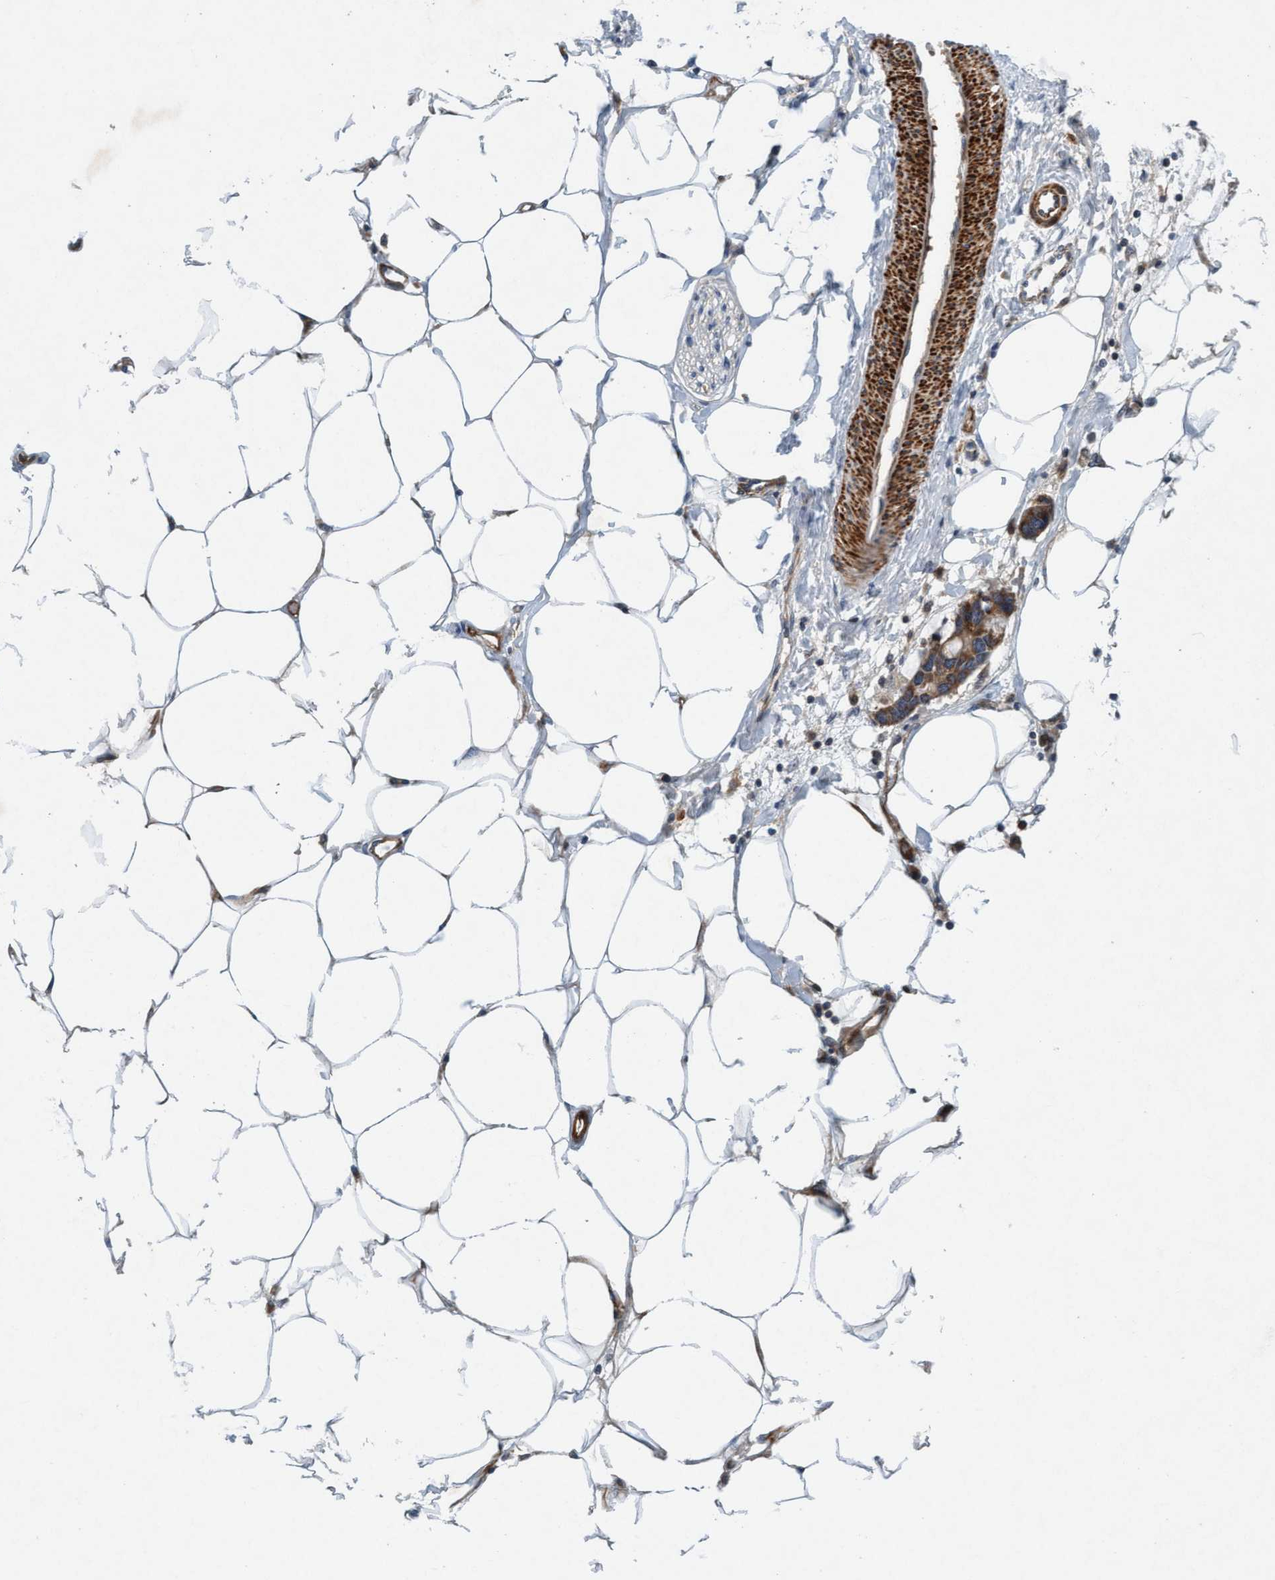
{"staining": {"intensity": "negative", "quantity": "<25%", "location": "none"}, "tissue": "adipose tissue", "cell_type": "Adipocytes", "image_type": "normal", "snomed": [{"axis": "morphology", "description": "Normal tissue, NOS"}, {"axis": "morphology", "description": "Adenocarcinoma, NOS"}, {"axis": "topography", "description": "Colon"}, {"axis": "topography", "description": "Peripheral nerve tissue"}], "caption": "An immunohistochemistry (IHC) image of normal adipose tissue is shown. There is no staining in adipocytes of adipose tissue.", "gene": "TMEM70", "patient": {"sex": "male", "age": 14}}